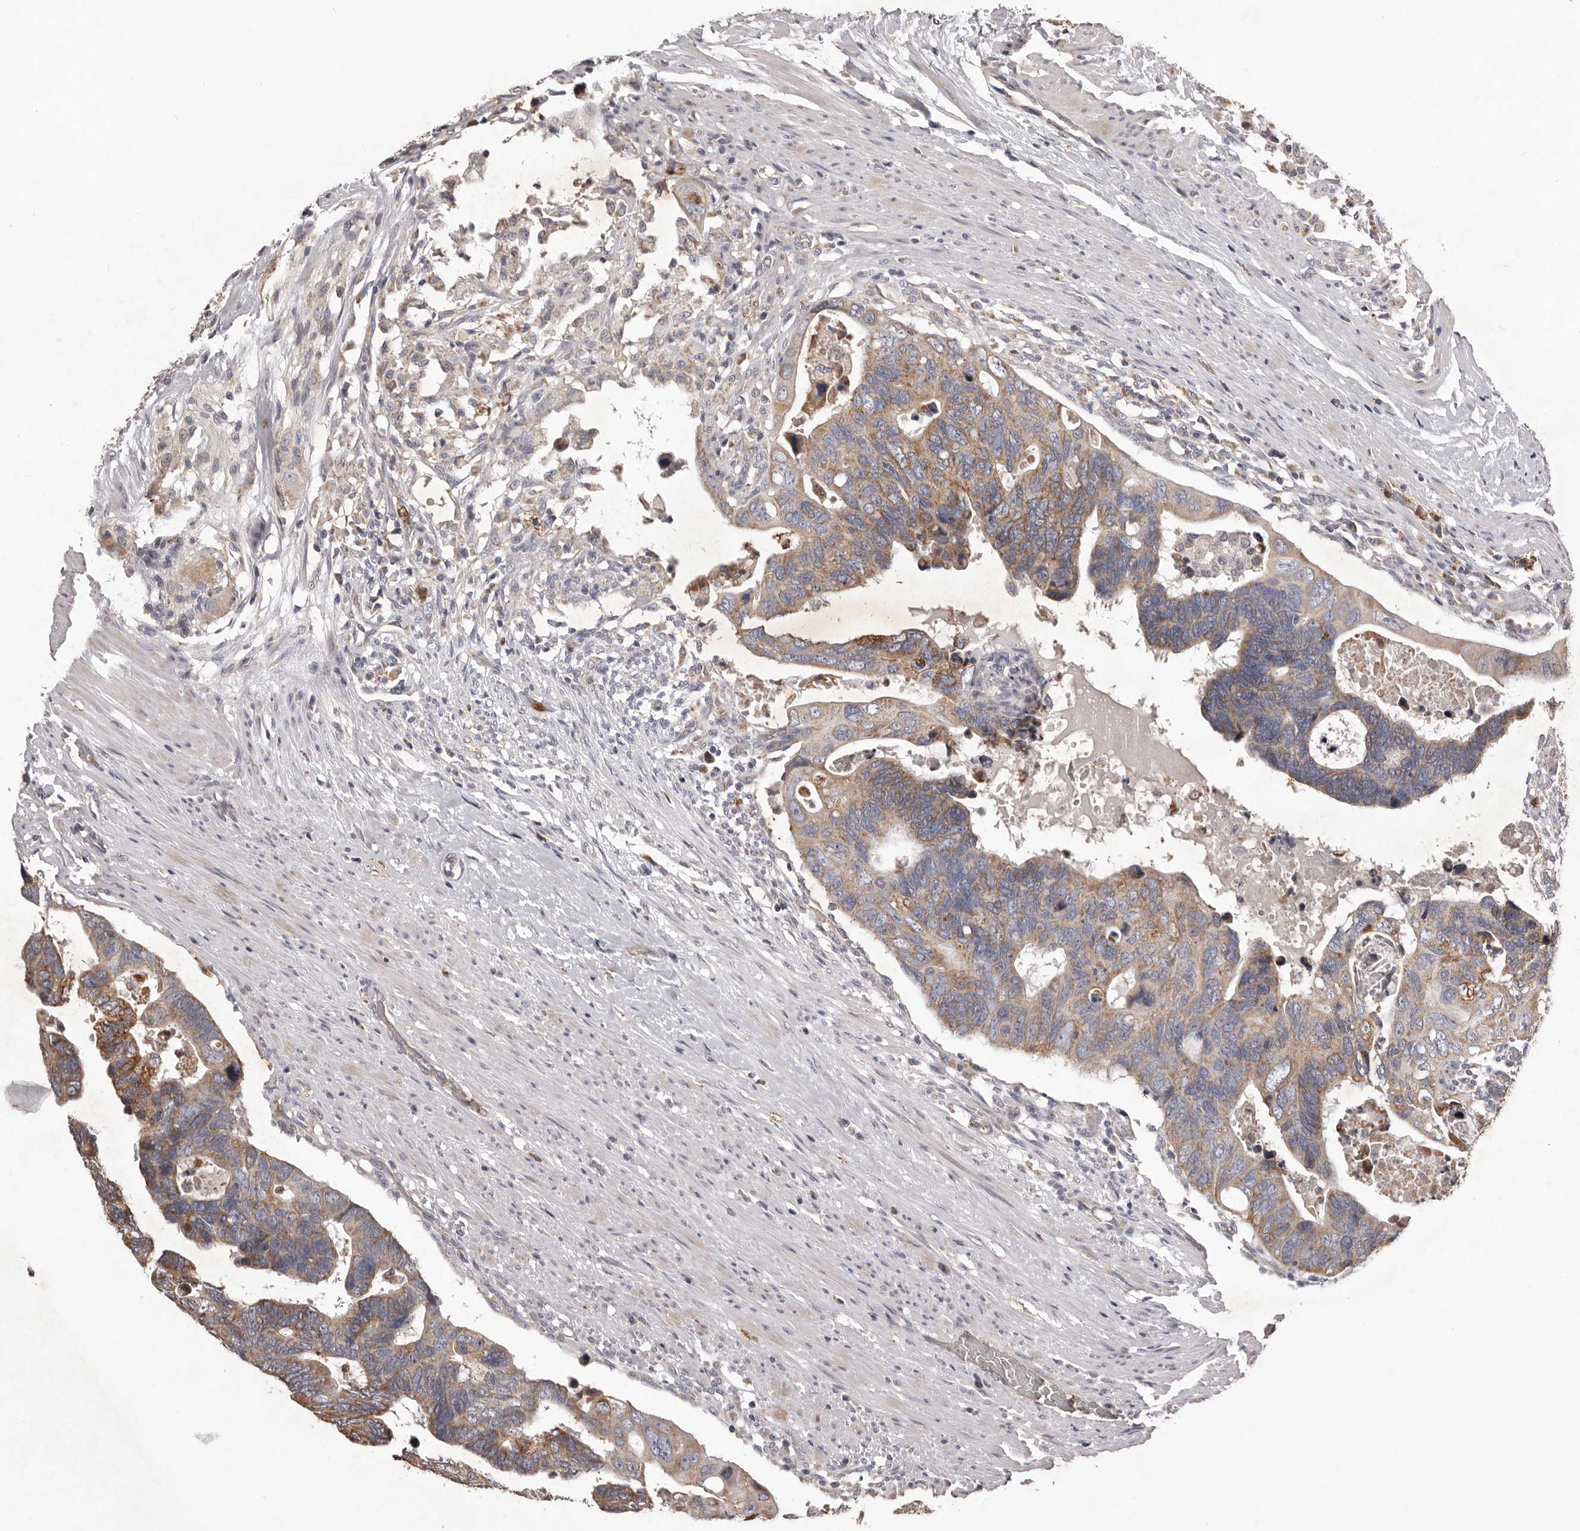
{"staining": {"intensity": "moderate", "quantity": ">75%", "location": "cytoplasmic/membranous"}, "tissue": "colorectal cancer", "cell_type": "Tumor cells", "image_type": "cancer", "snomed": [{"axis": "morphology", "description": "Adenocarcinoma, NOS"}, {"axis": "topography", "description": "Rectum"}], "caption": "The immunohistochemical stain shows moderate cytoplasmic/membranous positivity in tumor cells of colorectal adenocarcinoma tissue.", "gene": "CXCL14", "patient": {"sex": "male", "age": 53}}